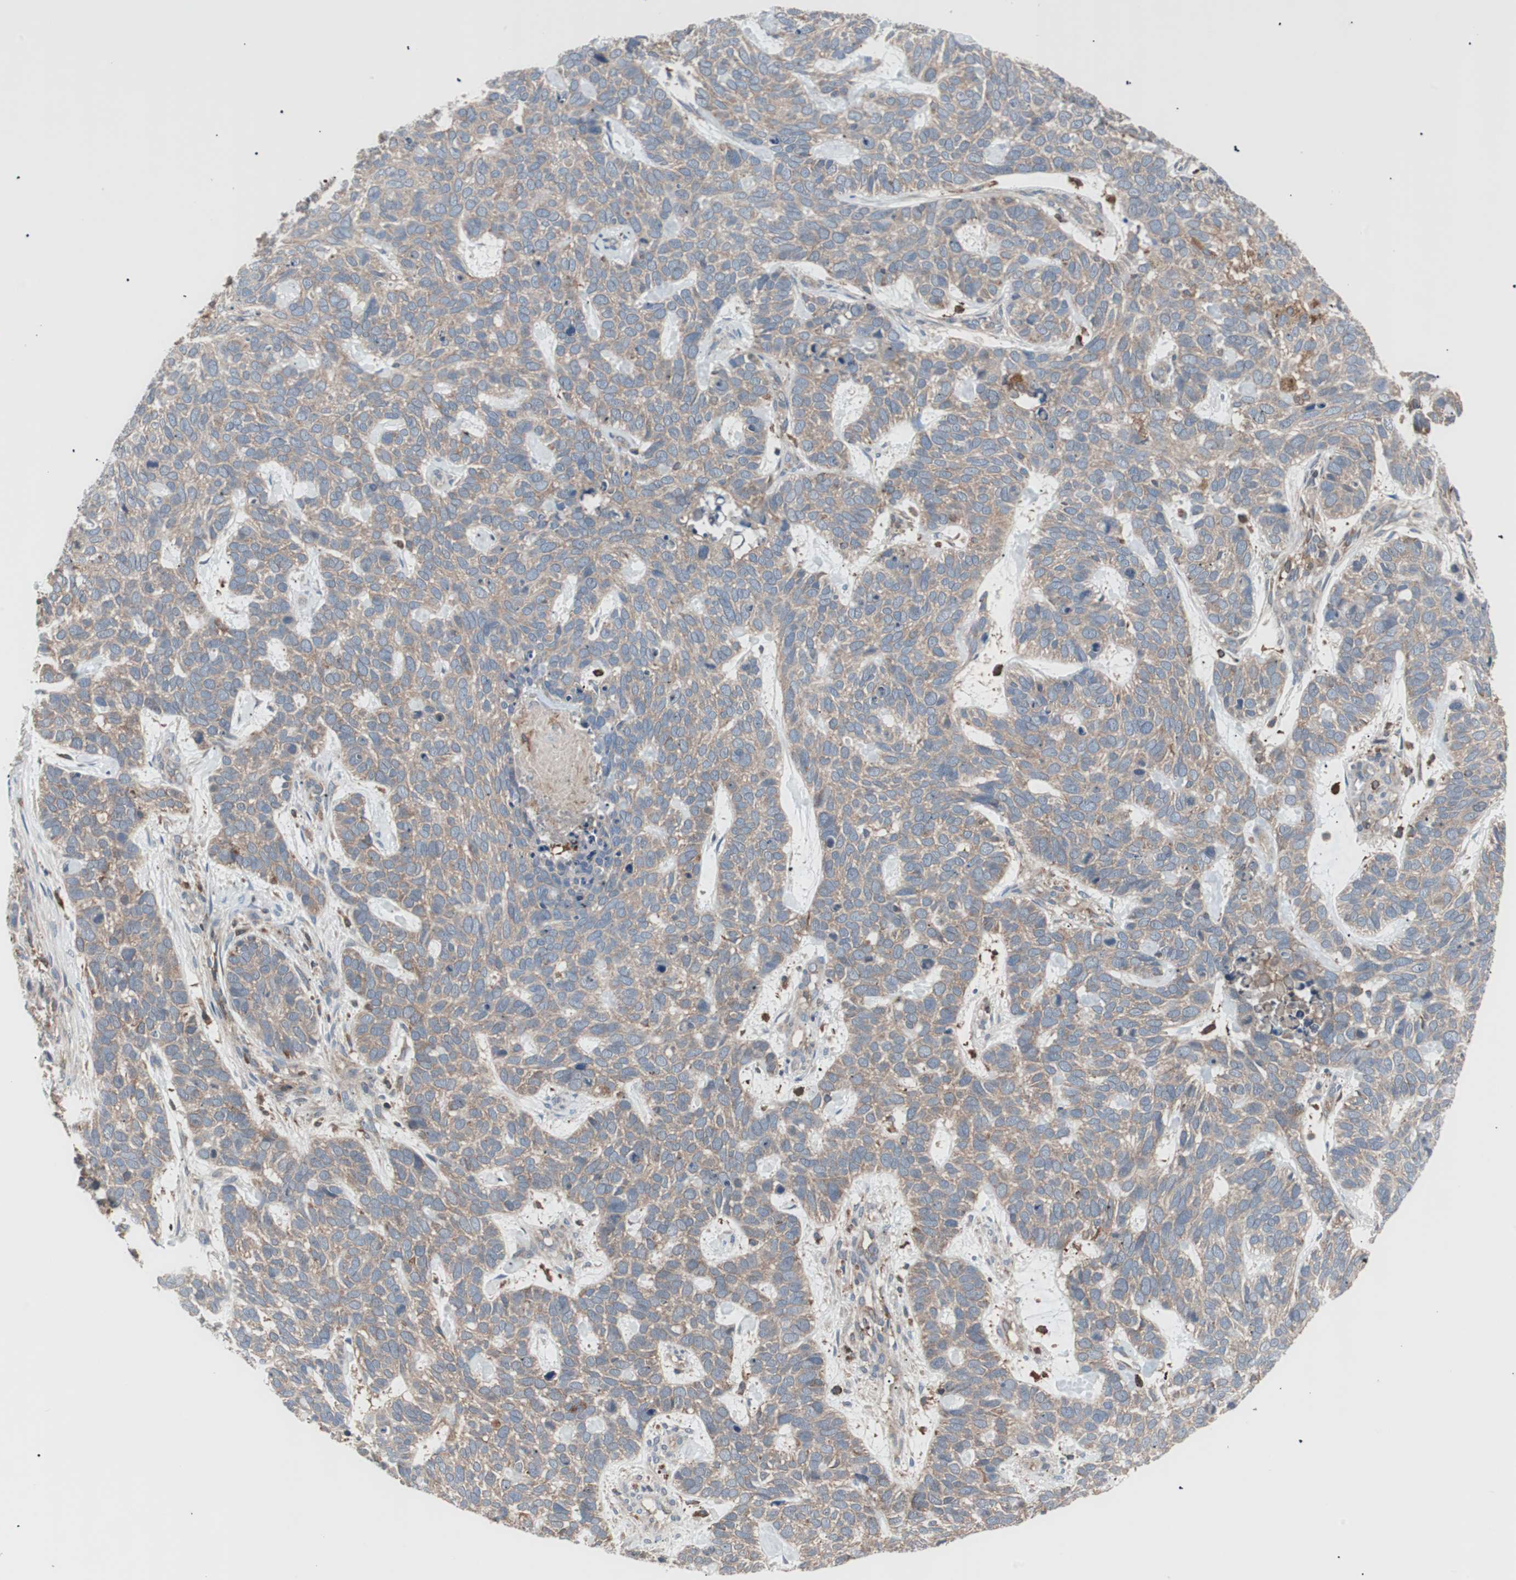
{"staining": {"intensity": "moderate", "quantity": ">75%", "location": "cytoplasmic/membranous"}, "tissue": "skin cancer", "cell_type": "Tumor cells", "image_type": "cancer", "snomed": [{"axis": "morphology", "description": "Basal cell carcinoma"}, {"axis": "topography", "description": "Skin"}], "caption": "Skin basal cell carcinoma stained with a protein marker reveals moderate staining in tumor cells.", "gene": "PIK3R1", "patient": {"sex": "male", "age": 87}}